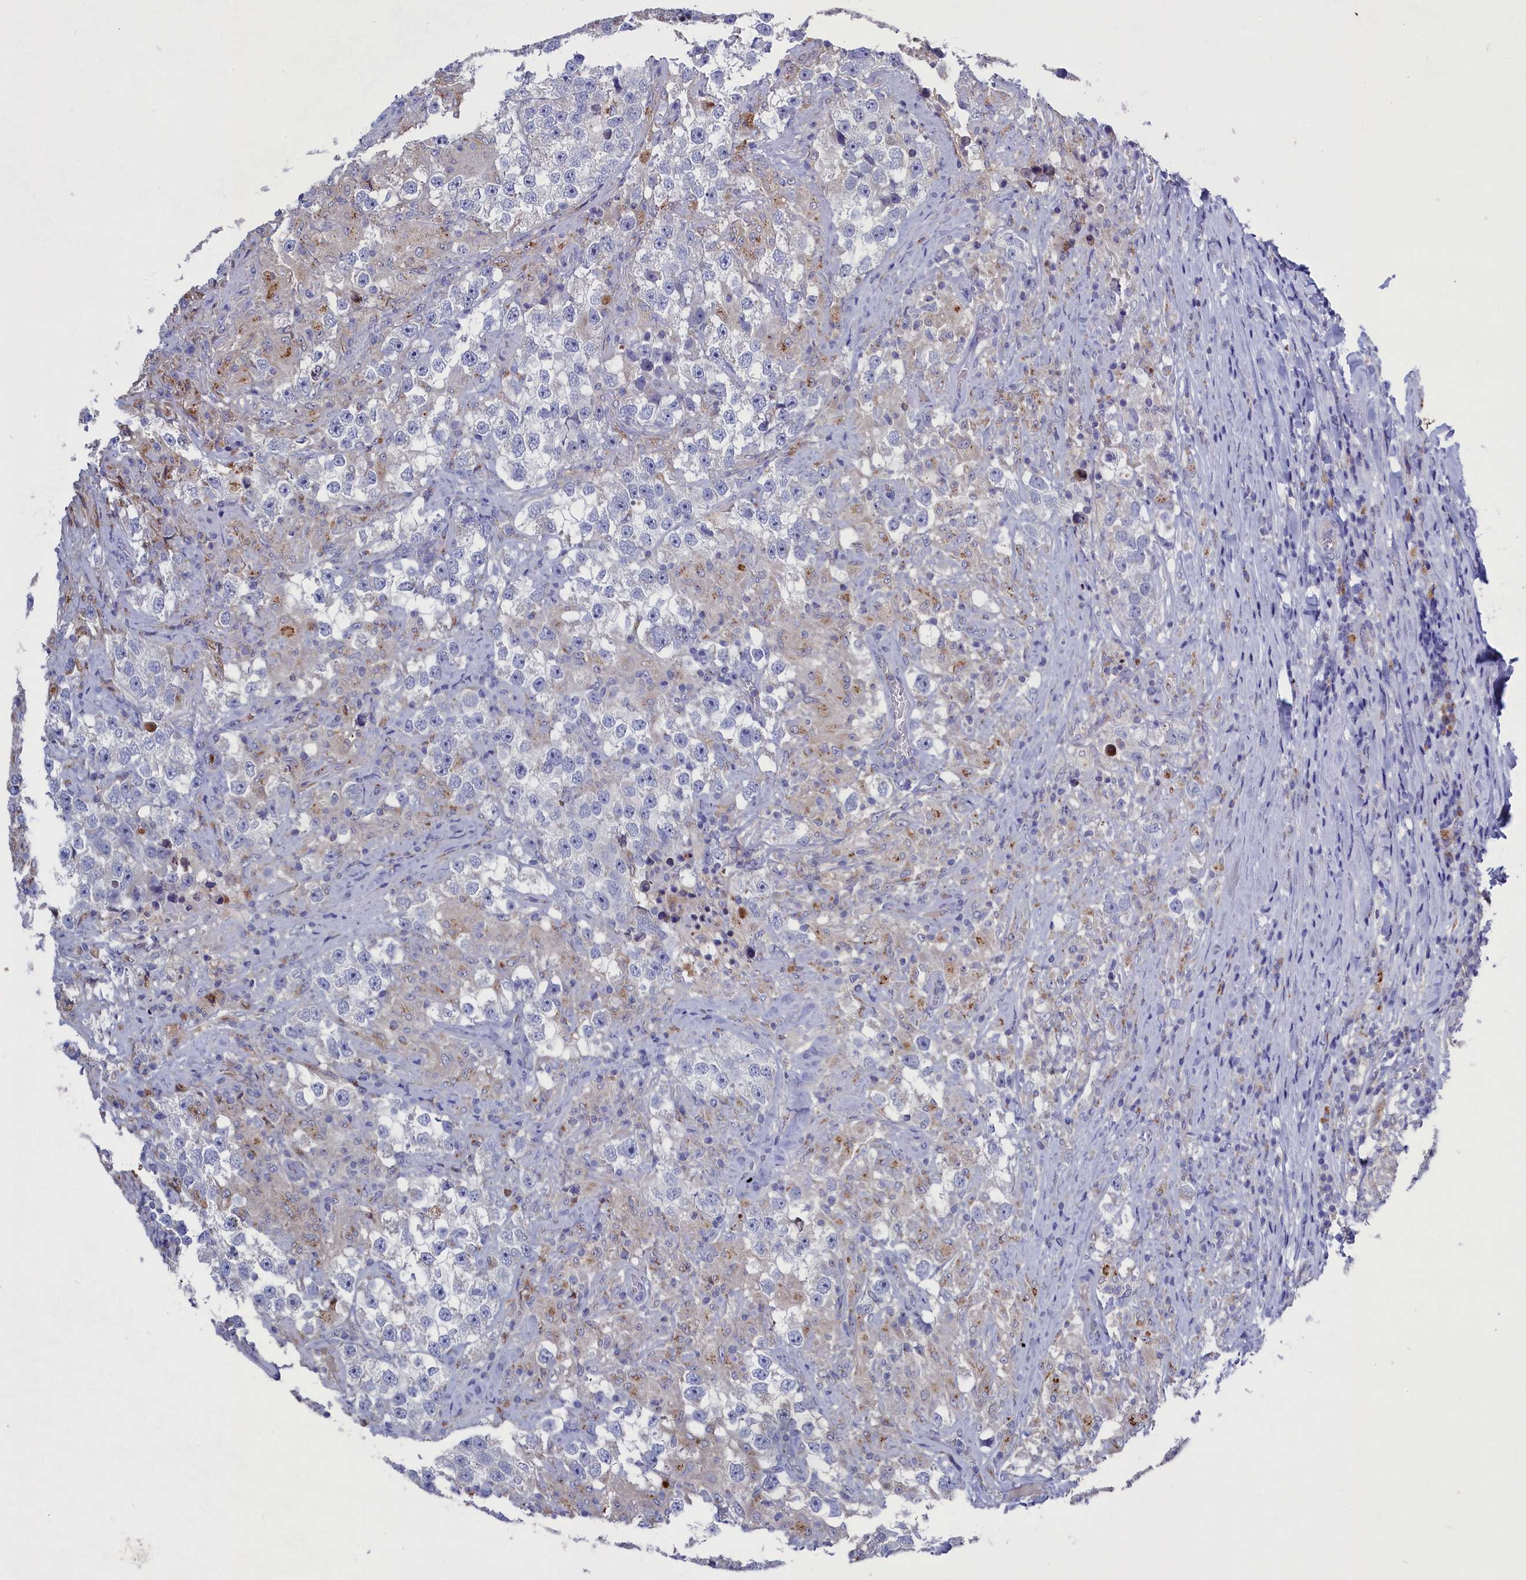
{"staining": {"intensity": "negative", "quantity": "none", "location": "none"}, "tissue": "testis cancer", "cell_type": "Tumor cells", "image_type": "cancer", "snomed": [{"axis": "morphology", "description": "Seminoma, NOS"}, {"axis": "topography", "description": "Testis"}], "caption": "Seminoma (testis) was stained to show a protein in brown. There is no significant positivity in tumor cells.", "gene": "GPR108", "patient": {"sex": "male", "age": 46}}